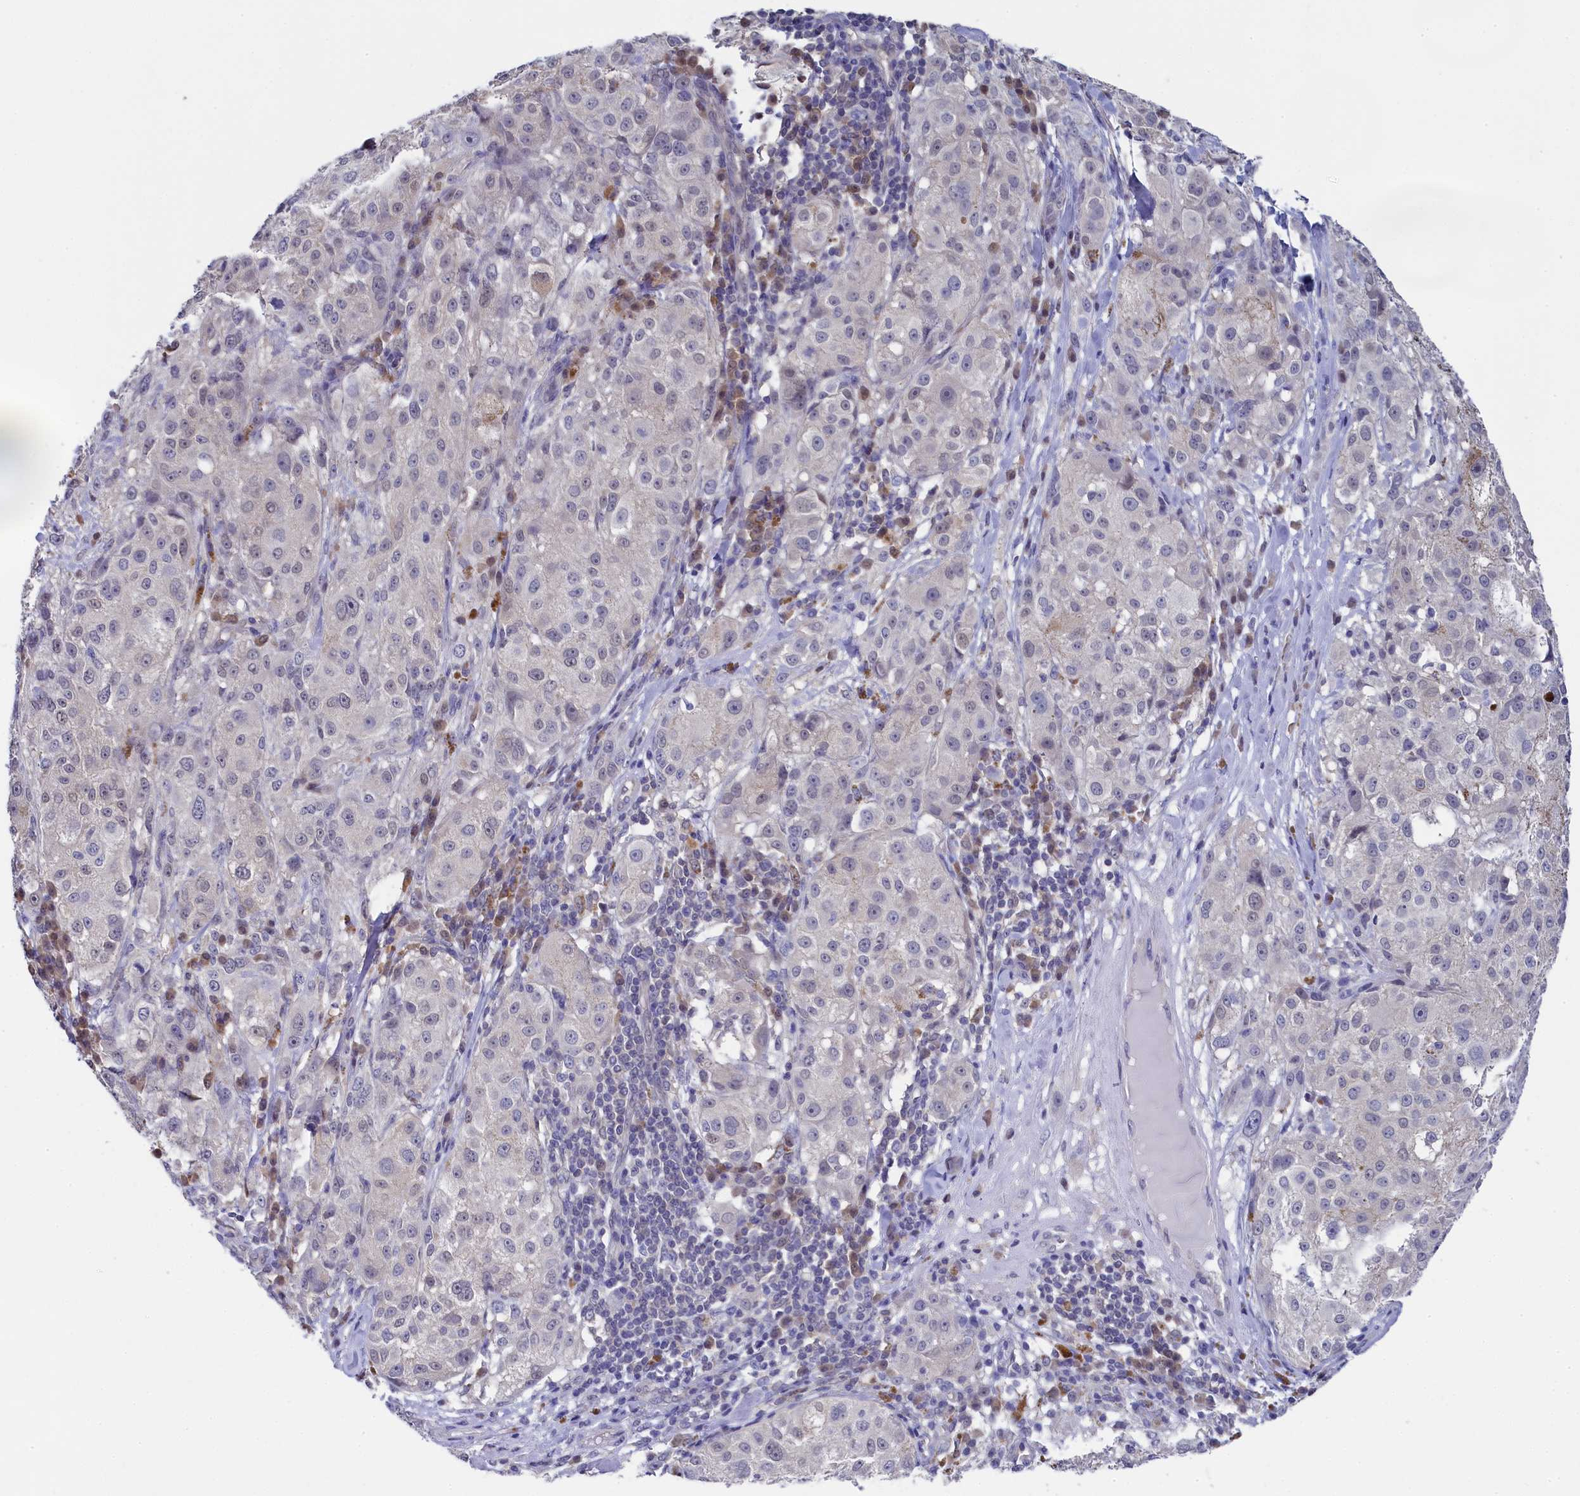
{"staining": {"intensity": "negative", "quantity": "none", "location": "none"}, "tissue": "melanoma", "cell_type": "Tumor cells", "image_type": "cancer", "snomed": [{"axis": "morphology", "description": "Necrosis, NOS"}, {"axis": "morphology", "description": "Malignant melanoma, NOS"}, {"axis": "topography", "description": "Skin"}], "caption": "DAB (3,3'-diaminobenzidine) immunohistochemical staining of human malignant melanoma exhibits no significant positivity in tumor cells. (Brightfield microscopy of DAB immunohistochemistry at high magnification).", "gene": "C11orf54", "patient": {"sex": "female", "age": 87}}